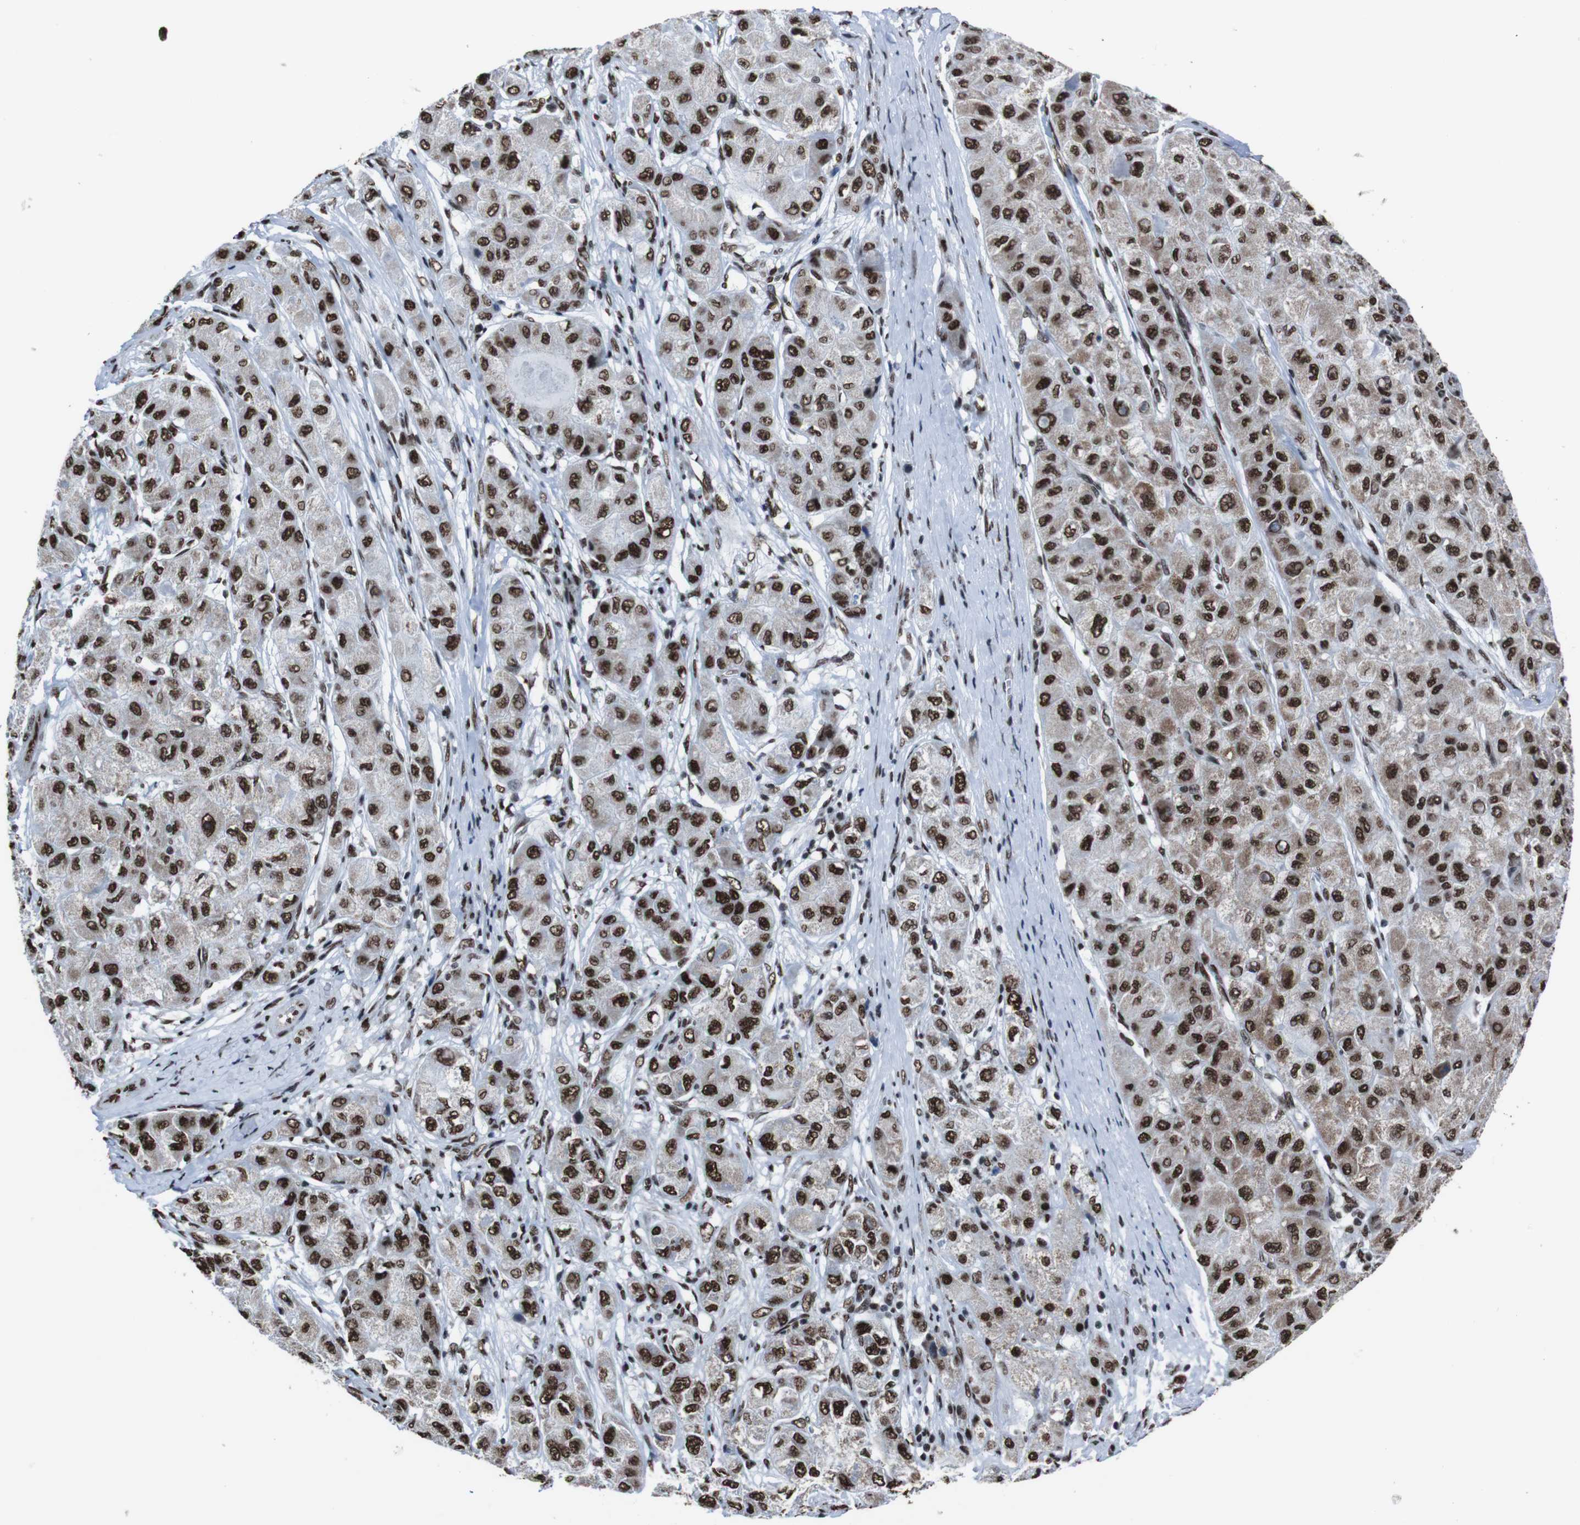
{"staining": {"intensity": "strong", "quantity": ">75%", "location": "nuclear"}, "tissue": "liver cancer", "cell_type": "Tumor cells", "image_type": "cancer", "snomed": [{"axis": "morphology", "description": "Carcinoma, Hepatocellular, NOS"}, {"axis": "topography", "description": "Liver"}], "caption": "Brown immunohistochemical staining in human hepatocellular carcinoma (liver) displays strong nuclear positivity in about >75% of tumor cells. (Stains: DAB (3,3'-diaminobenzidine) in brown, nuclei in blue, Microscopy: brightfield microscopy at high magnification).", "gene": "ROMO1", "patient": {"sex": "male", "age": 80}}